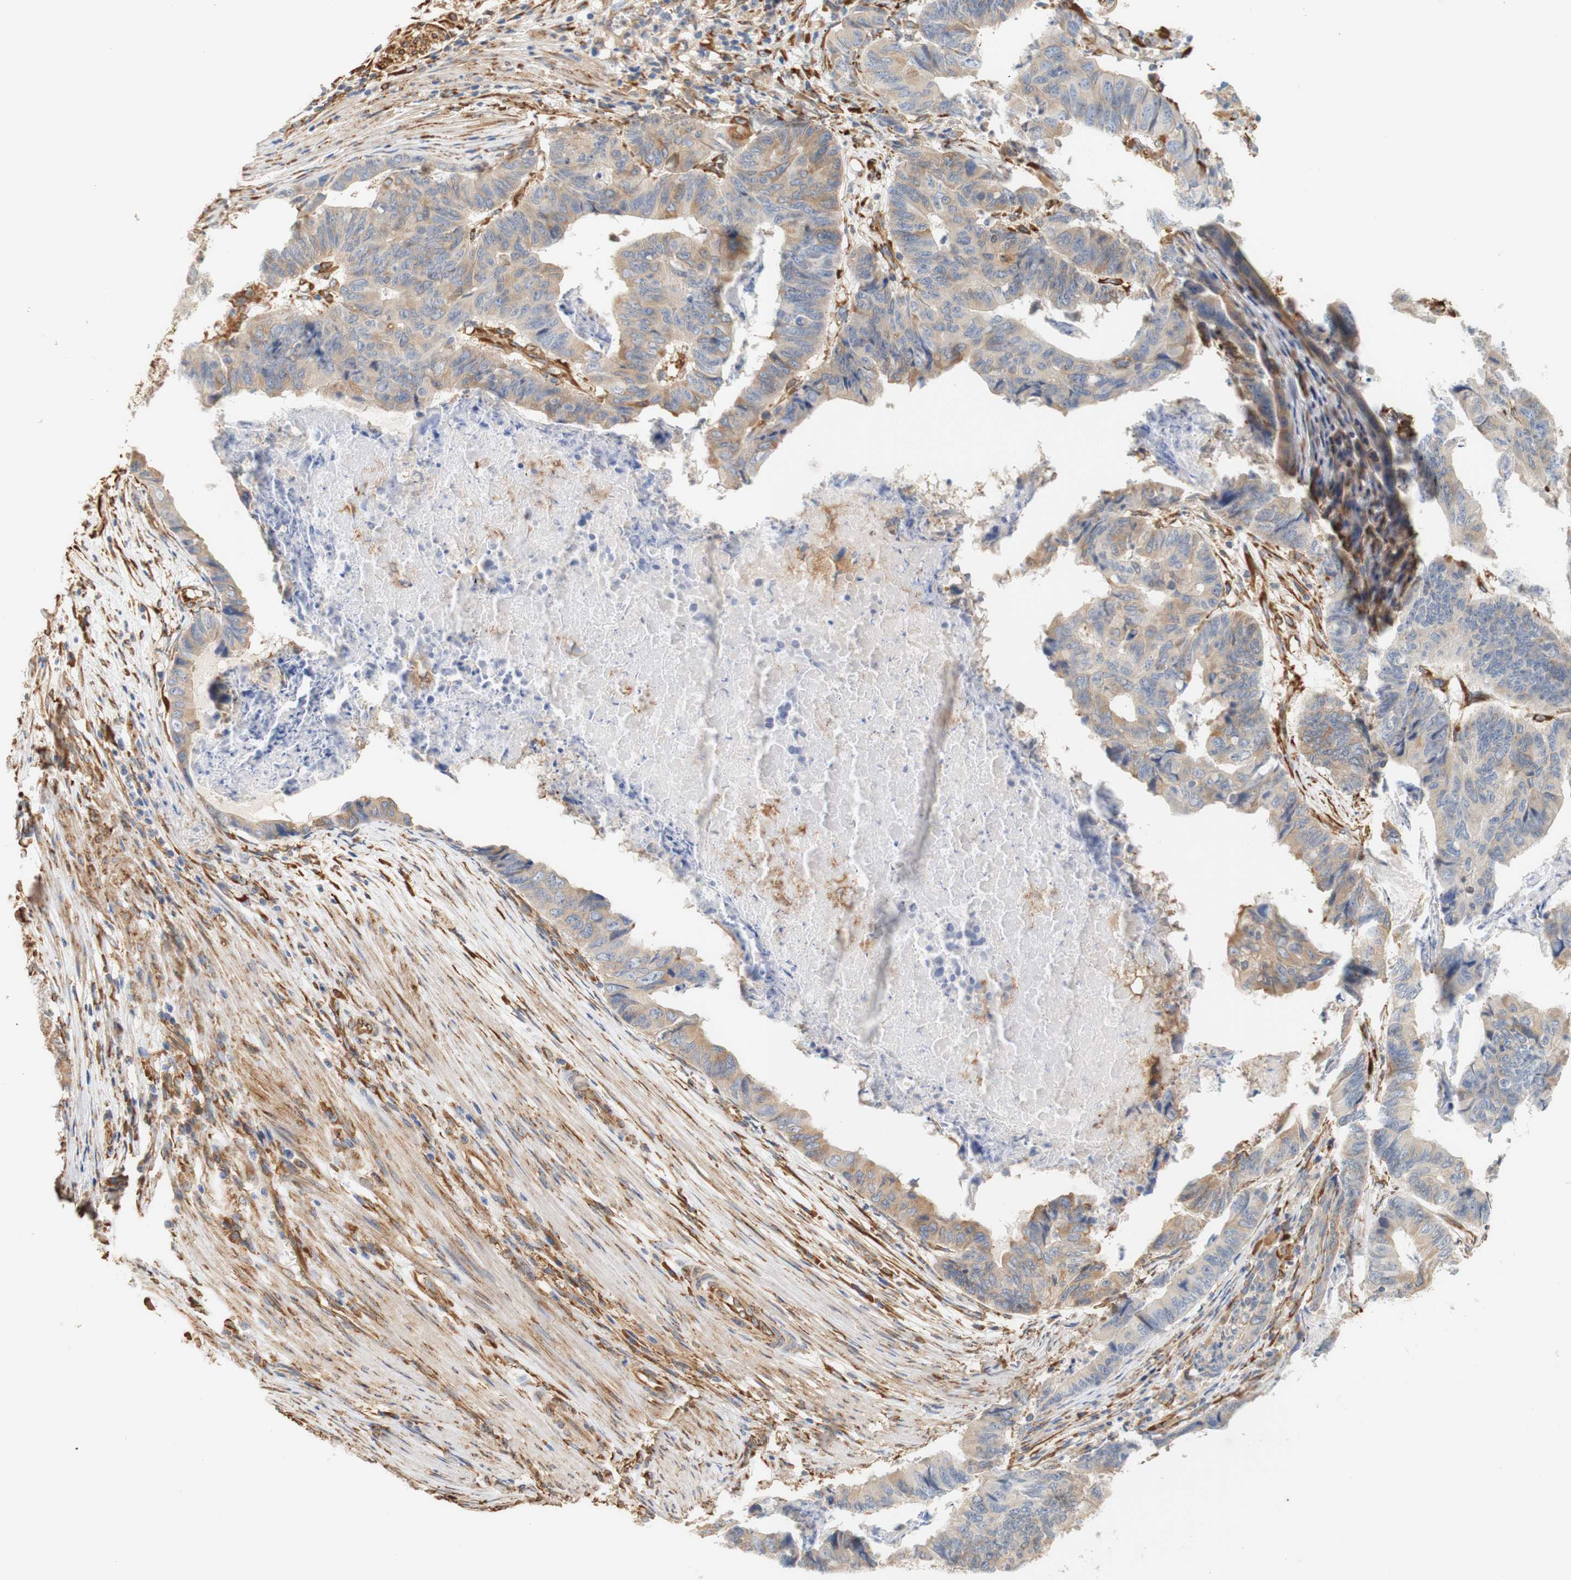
{"staining": {"intensity": "weak", "quantity": ">75%", "location": "cytoplasmic/membranous"}, "tissue": "stomach cancer", "cell_type": "Tumor cells", "image_type": "cancer", "snomed": [{"axis": "morphology", "description": "Adenocarcinoma, NOS"}, {"axis": "topography", "description": "Stomach, lower"}], "caption": "Human stomach cancer (adenocarcinoma) stained with a brown dye exhibits weak cytoplasmic/membranous positive staining in about >75% of tumor cells.", "gene": "EIF2AK4", "patient": {"sex": "male", "age": 77}}